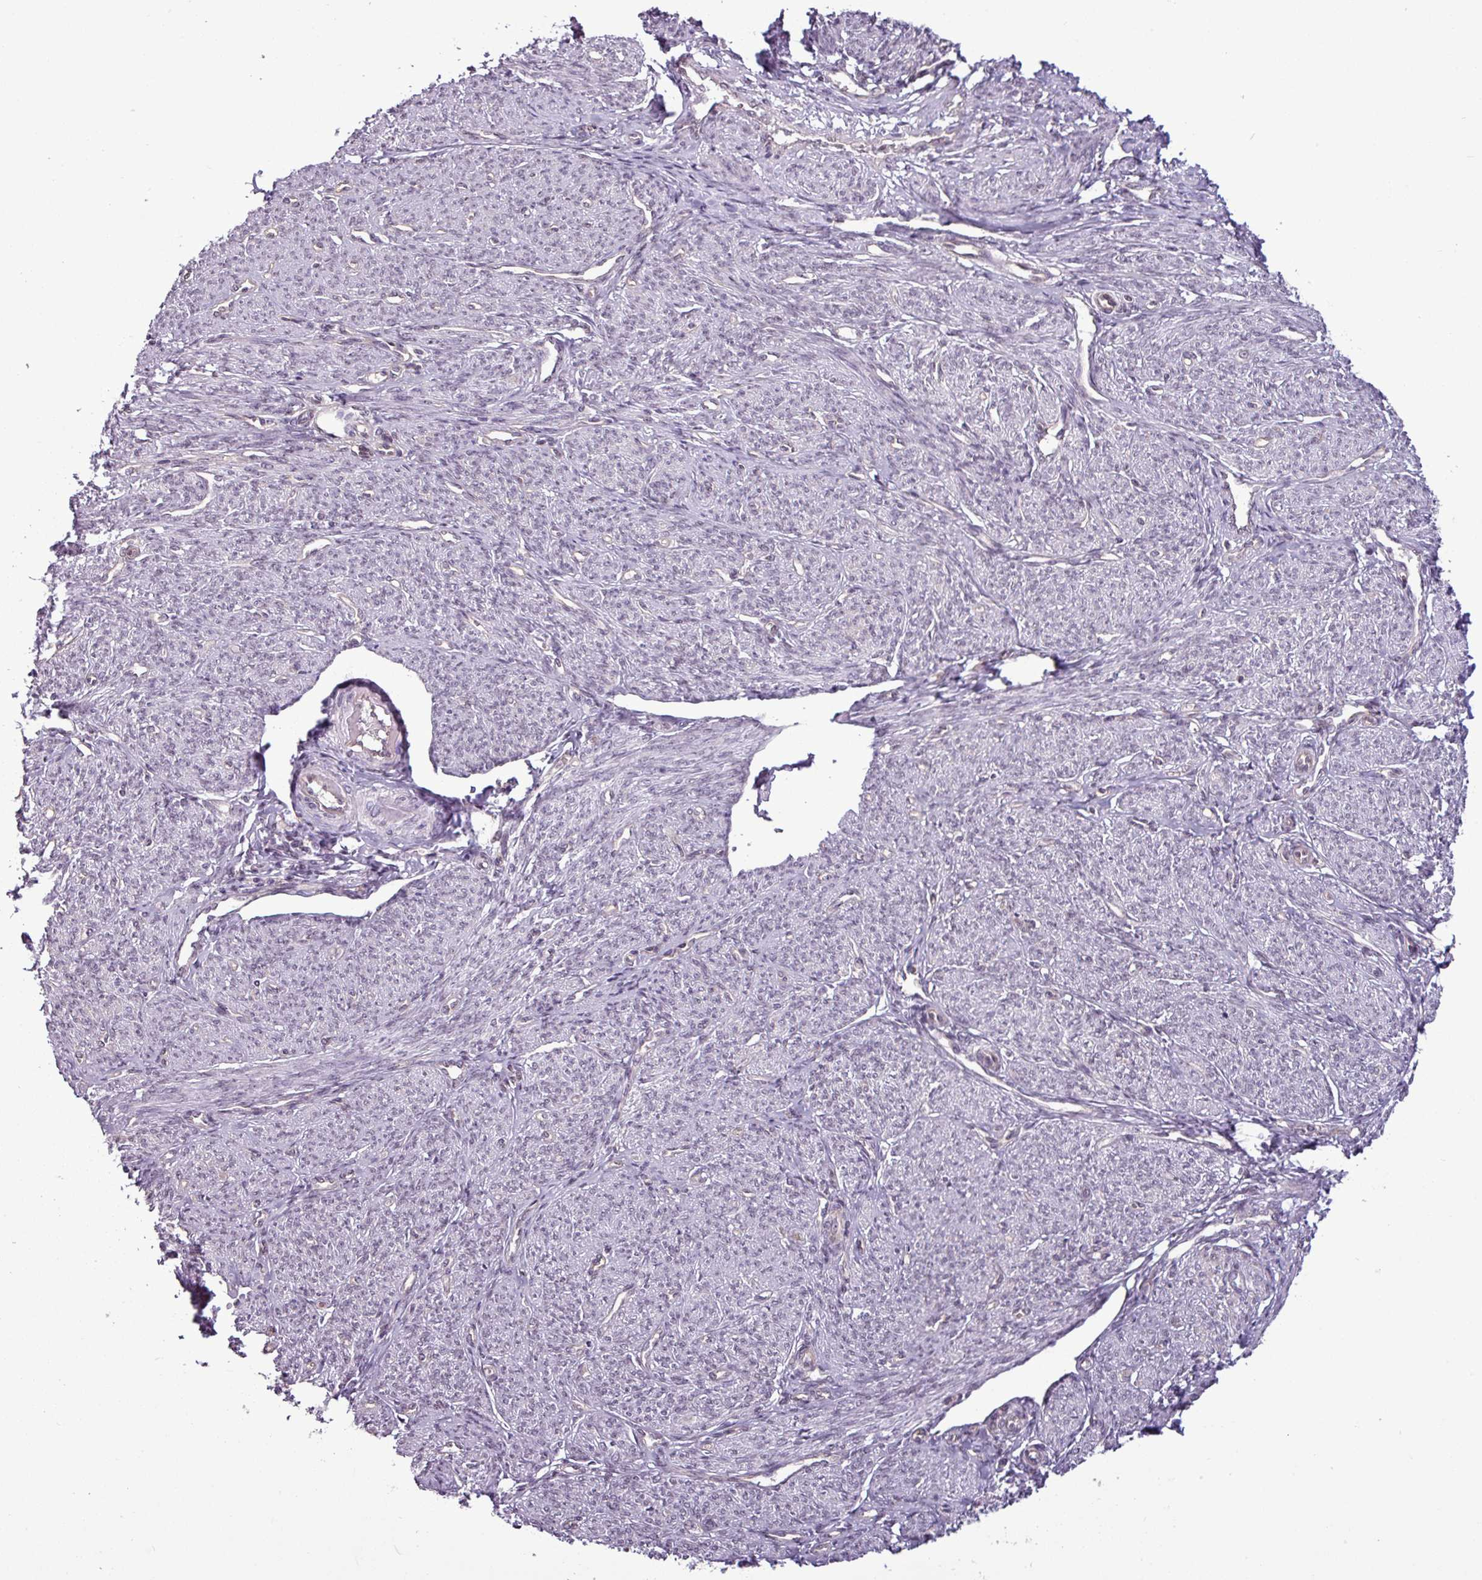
{"staining": {"intensity": "negative", "quantity": "none", "location": "none"}, "tissue": "smooth muscle", "cell_type": "Smooth muscle cells", "image_type": "normal", "snomed": [{"axis": "morphology", "description": "Normal tissue, NOS"}, {"axis": "topography", "description": "Smooth muscle"}], "caption": "This is an immunohistochemistry (IHC) histopathology image of unremarkable smooth muscle. There is no positivity in smooth muscle cells.", "gene": "GPT2", "patient": {"sex": "female", "age": 65}}